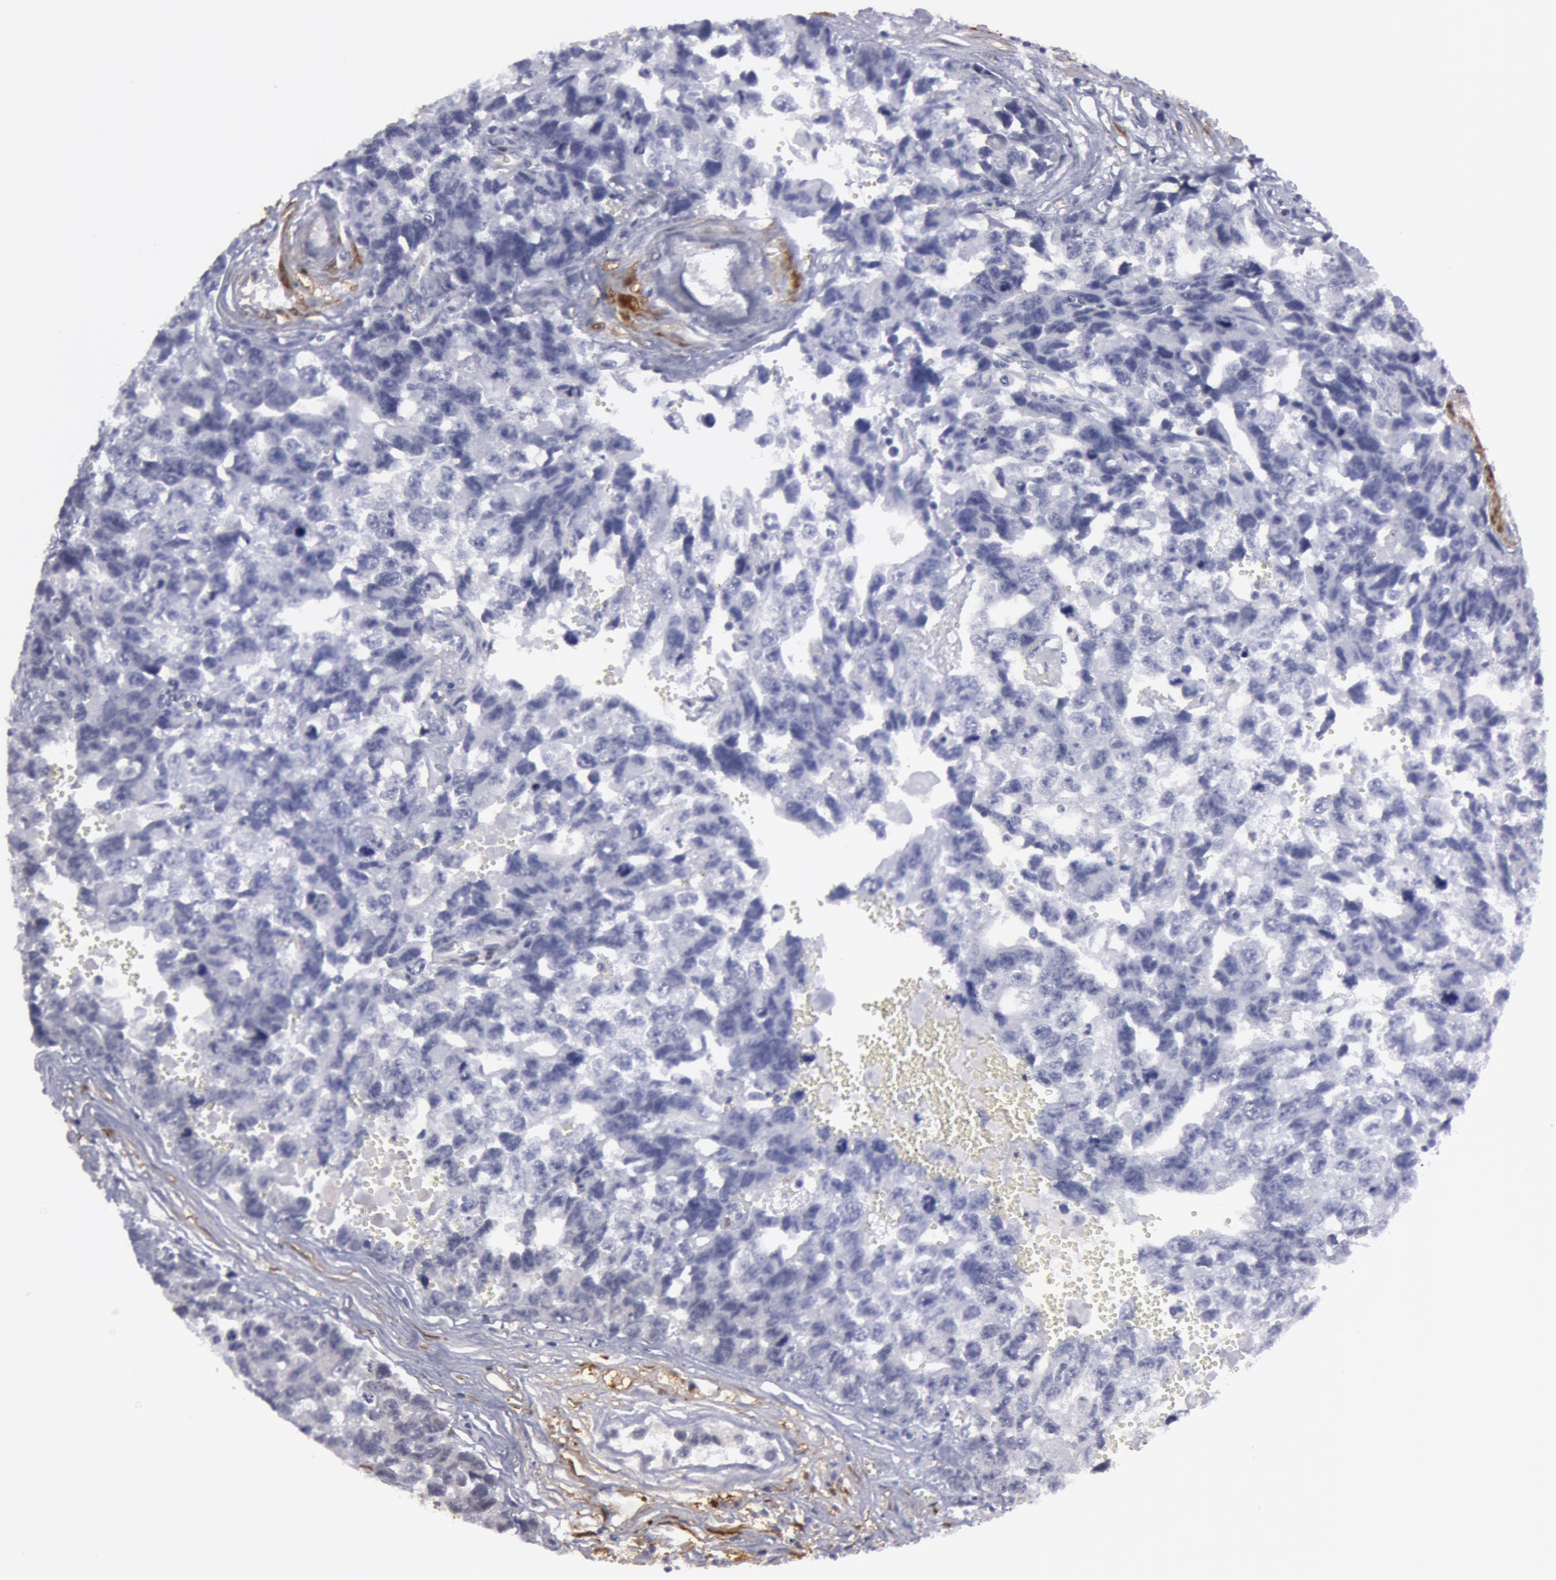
{"staining": {"intensity": "negative", "quantity": "none", "location": "none"}, "tissue": "testis cancer", "cell_type": "Tumor cells", "image_type": "cancer", "snomed": [{"axis": "morphology", "description": "Carcinoma, Embryonal, NOS"}, {"axis": "topography", "description": "Testis"}], "caption": "High power microscopy micrograph of an IHC photomicrograph of embryonal carcinoma (testis), revealing no significant positivity in tumor cells. (DAB (3,3'-diaminobenzidine) IHC visualized using brightfield microscopy, high magnification).", "gene": "TAGLN", "patient": {"sex": "male", "age": 31}}